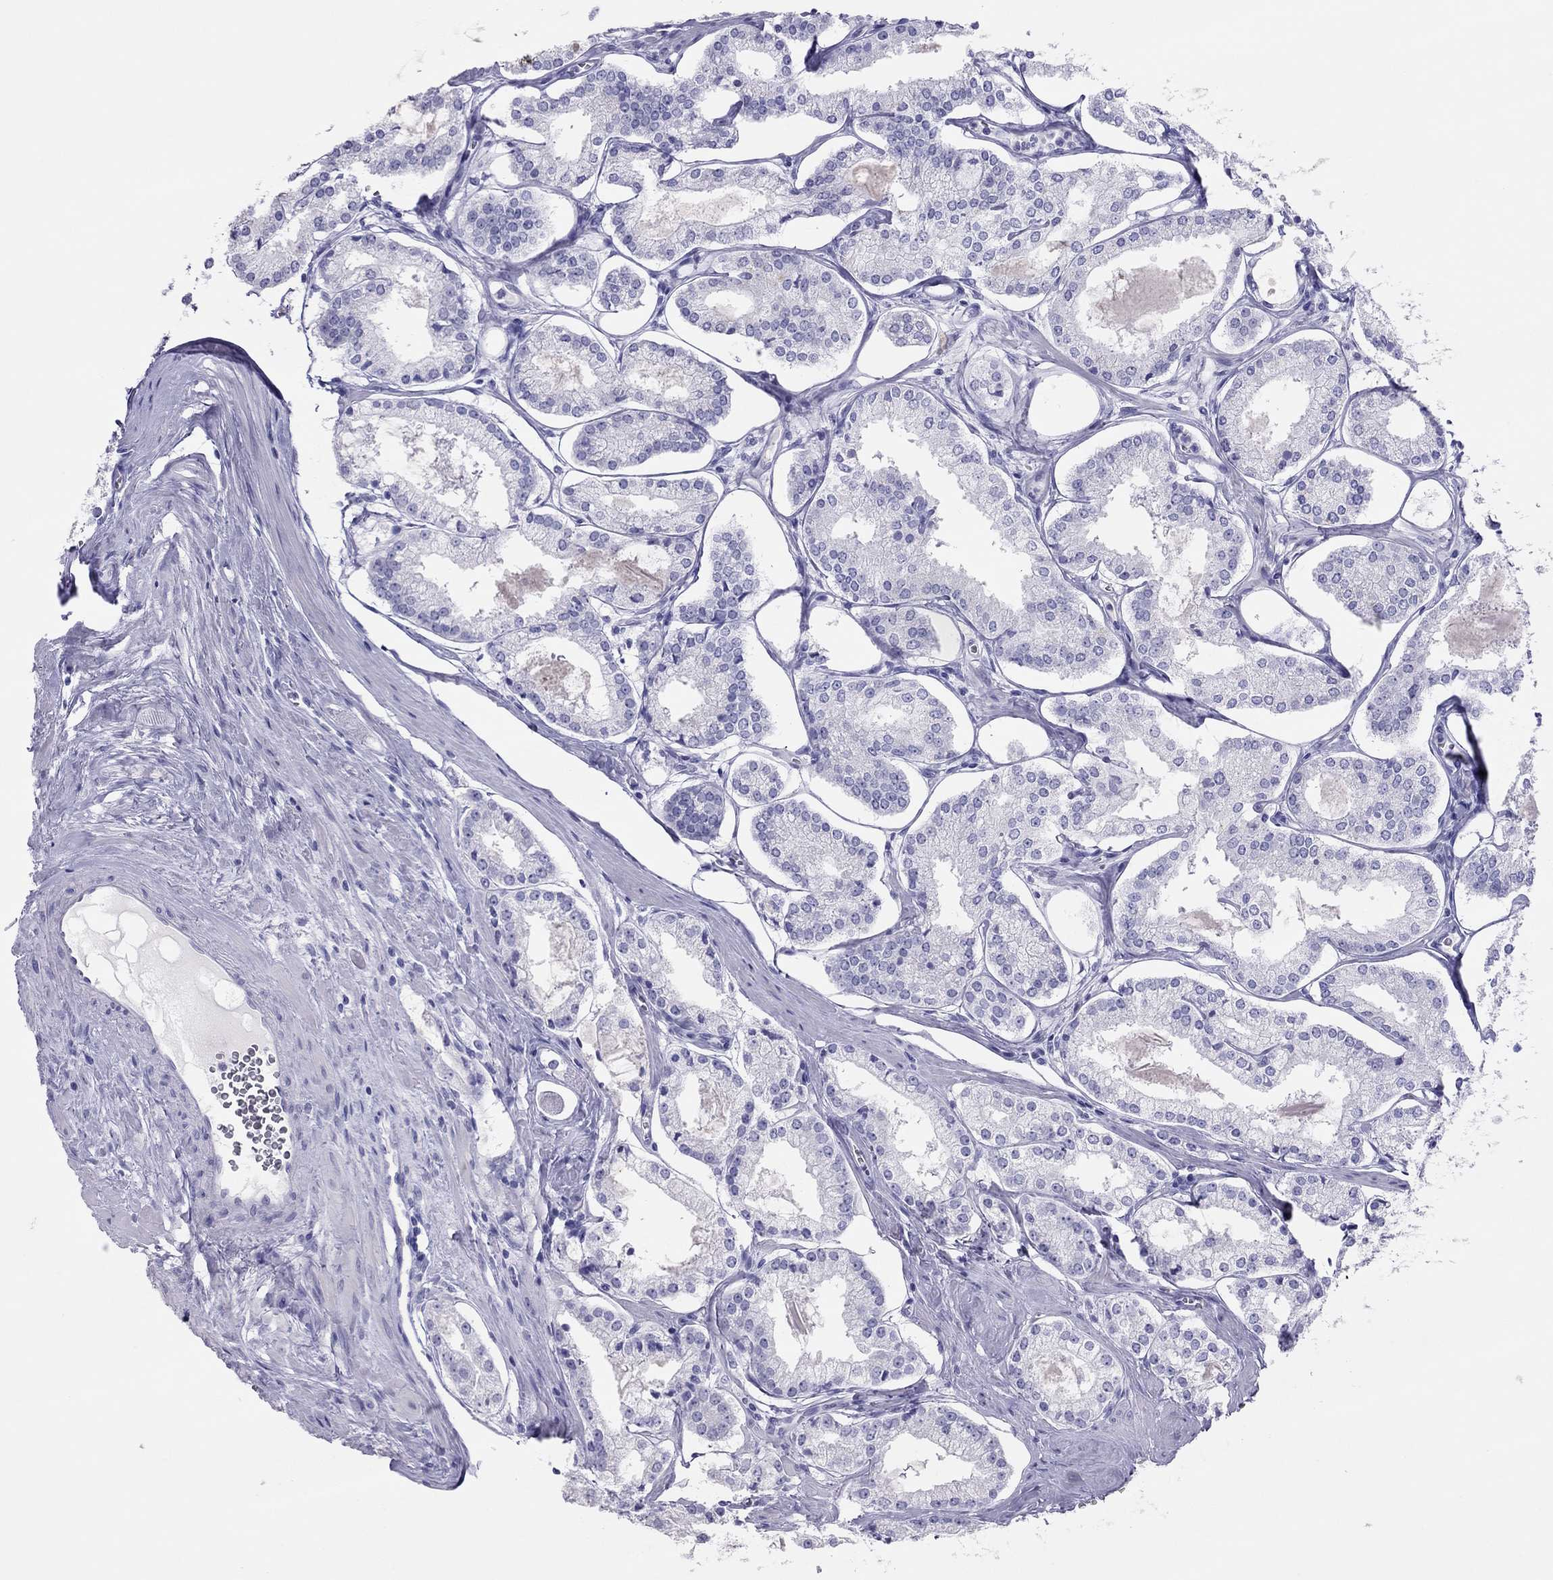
{"staining": {"intensity": "negative", "quantity": "none", "location": "none"}, "tissue": "prostate cancer", "cell_type": "Tumor cells", "image_type": "cancer", "snomed": [{"axis": "morphology", "description": "Adenocarcinoma, NOS"}, {"axis": "topography", "description": "Prostate"}], "caption": "DAB immunohistochemical staining of human prostate cancer exhibits no significant expression in tumor cells.", "gene": "TSHB", "patient": {"sex": "male", "age": 72}}